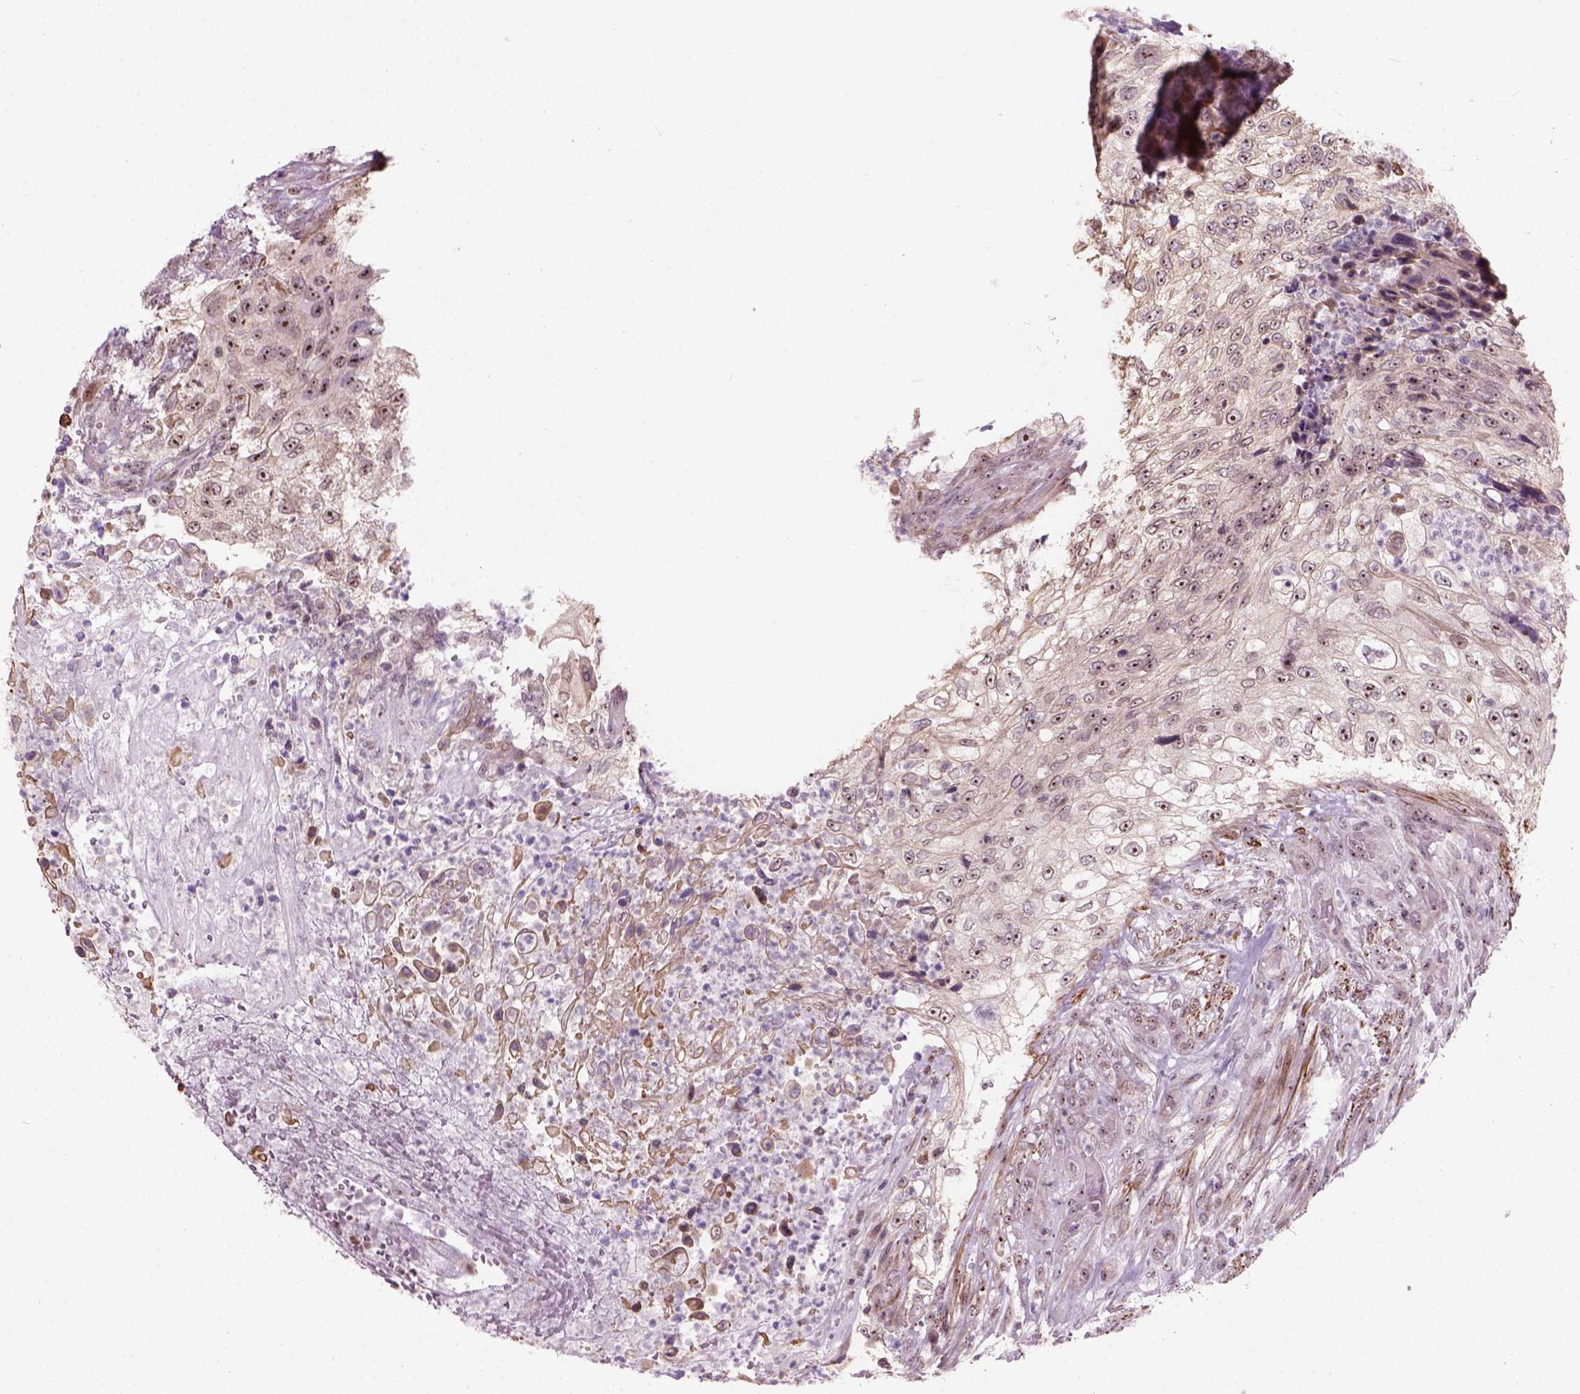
{"staining": {"intensity": "moderate", "quantity": ">75%", "location": "nuclear"}, "tissue": "urothelial cancer", "cell_type": "Tumor cells", "image_type": "cancer", "snomed": [{"axis": "morphology", "description": "Urothelial carcinoma, High grade"}, {"axis": "topography", "description": "Urinary bladder"}], "caption": "A brown stain highlights moderate nuclear positivity of a protein in human high-grade urothelial carcinoma tumor cells.", "gene": "RRS1", "patient": {"sex": "female", "age": 60}}